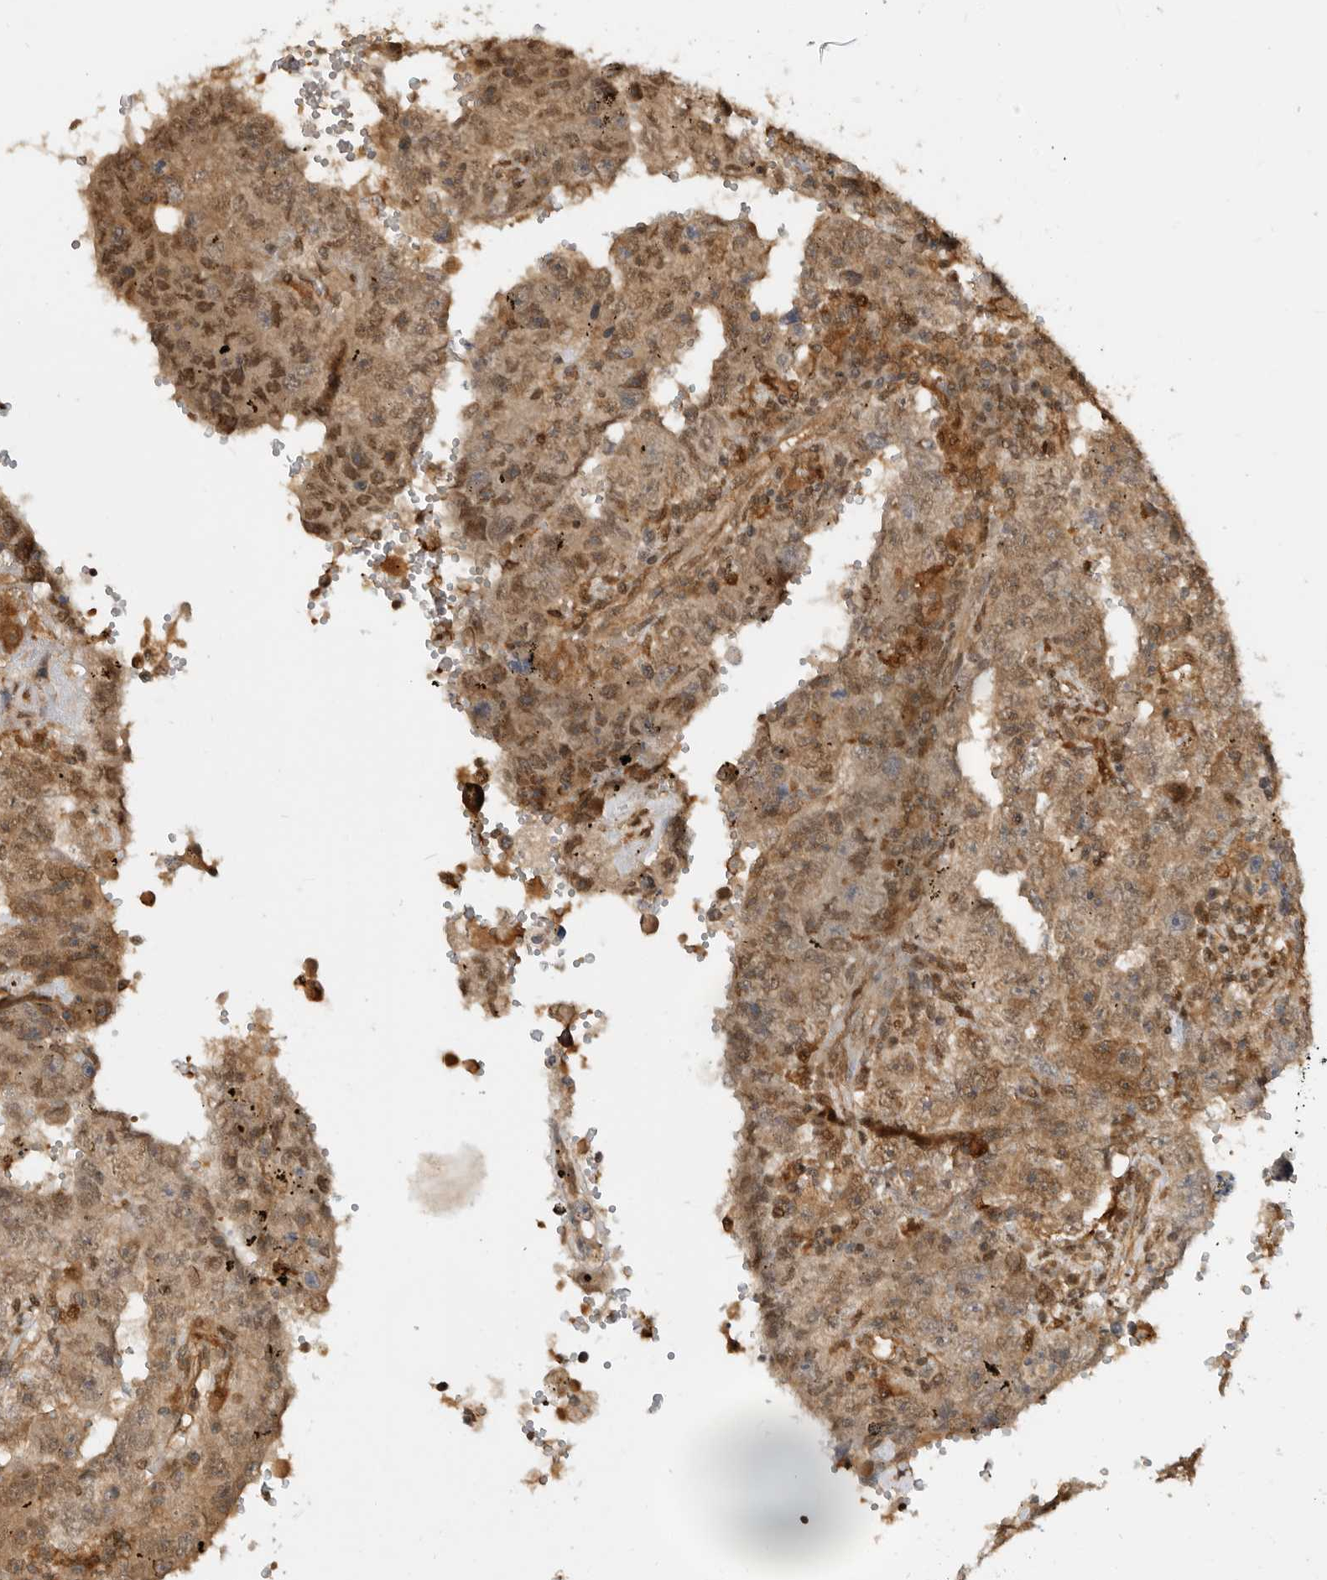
{"staining": {"intensity": "moderate", "quantity": ">75%", "location": "cytoplasmic/membranous,nuclear"}, "tissue": "testis cancer", "cell_type": "Tumor cells", "image_type": "cancer", "snomed": [{"axis": "morphology", "description": "Carcinoma, Embryonal, NOS"}, {"axis": "topography", "description": "Testis"}], "caption": "Immunohistochemical staining of testis cancer shows moderate cytoplasmic/membranous and nuclear protein expression in approximately >75% of tumor cells.", "gene": "ADPRS", "patient": {"sex": "male", "age": 26}}